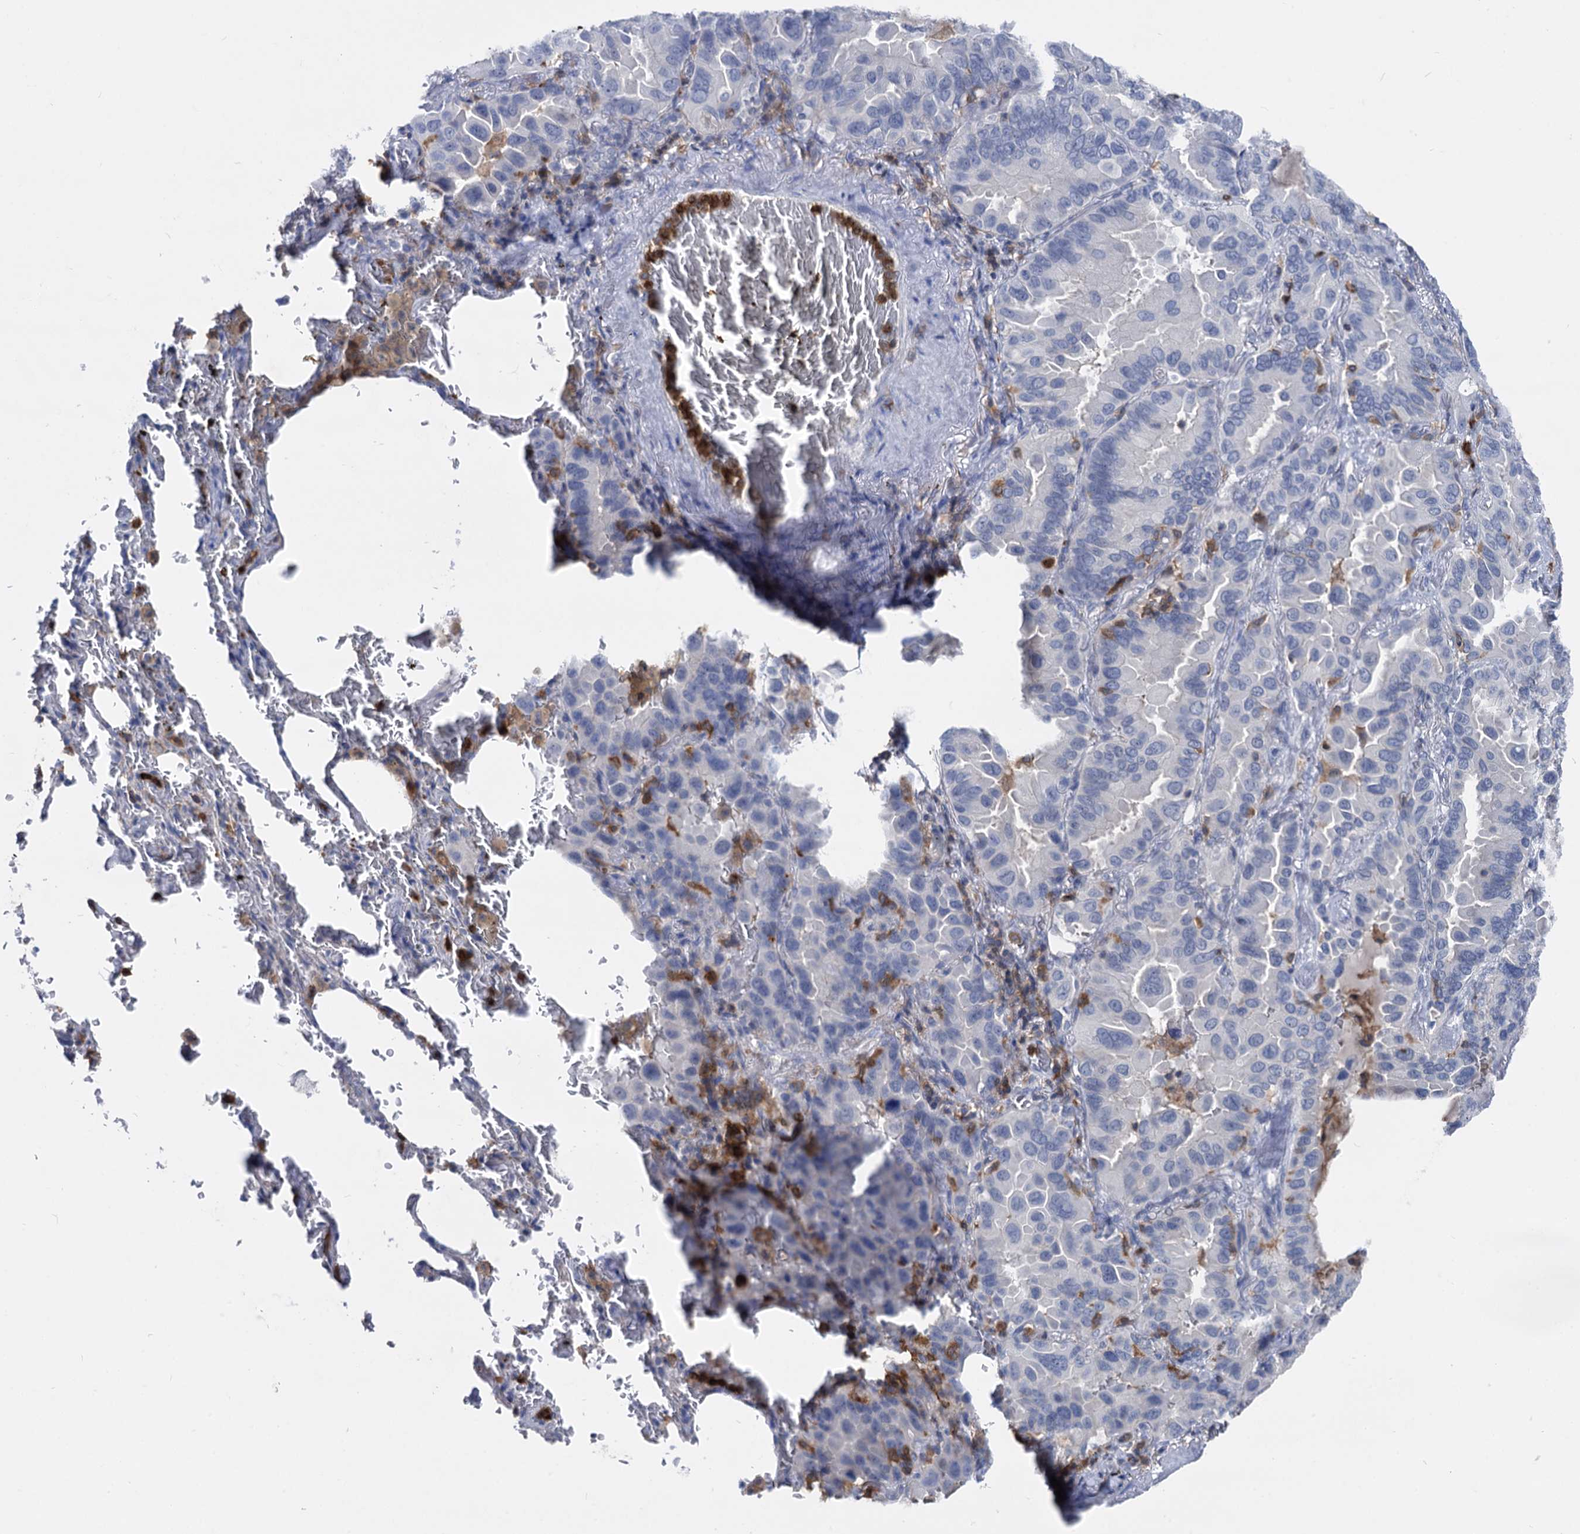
{"staining": {"intensity": "negative", "quantity": "none", "location": "none"}, "tissue": "lung cancer", "cell_type": "Tumor cells", "image_type": "cancer", "snomed": [{"axis": "morphology", "description": "Adenocarcinoma, NOS"}, {"axis": "topography", "description": "Lung"}], "caption": "Immunohistochemical staining of lung adenocarcinoma demonstrates no significant positivity in tumor cells. (Immunohistochemistry (ihc), brightfield microscopy, high magnification).", "gene": "RHOG", "patient": {"sex": "male", "age": 64}}